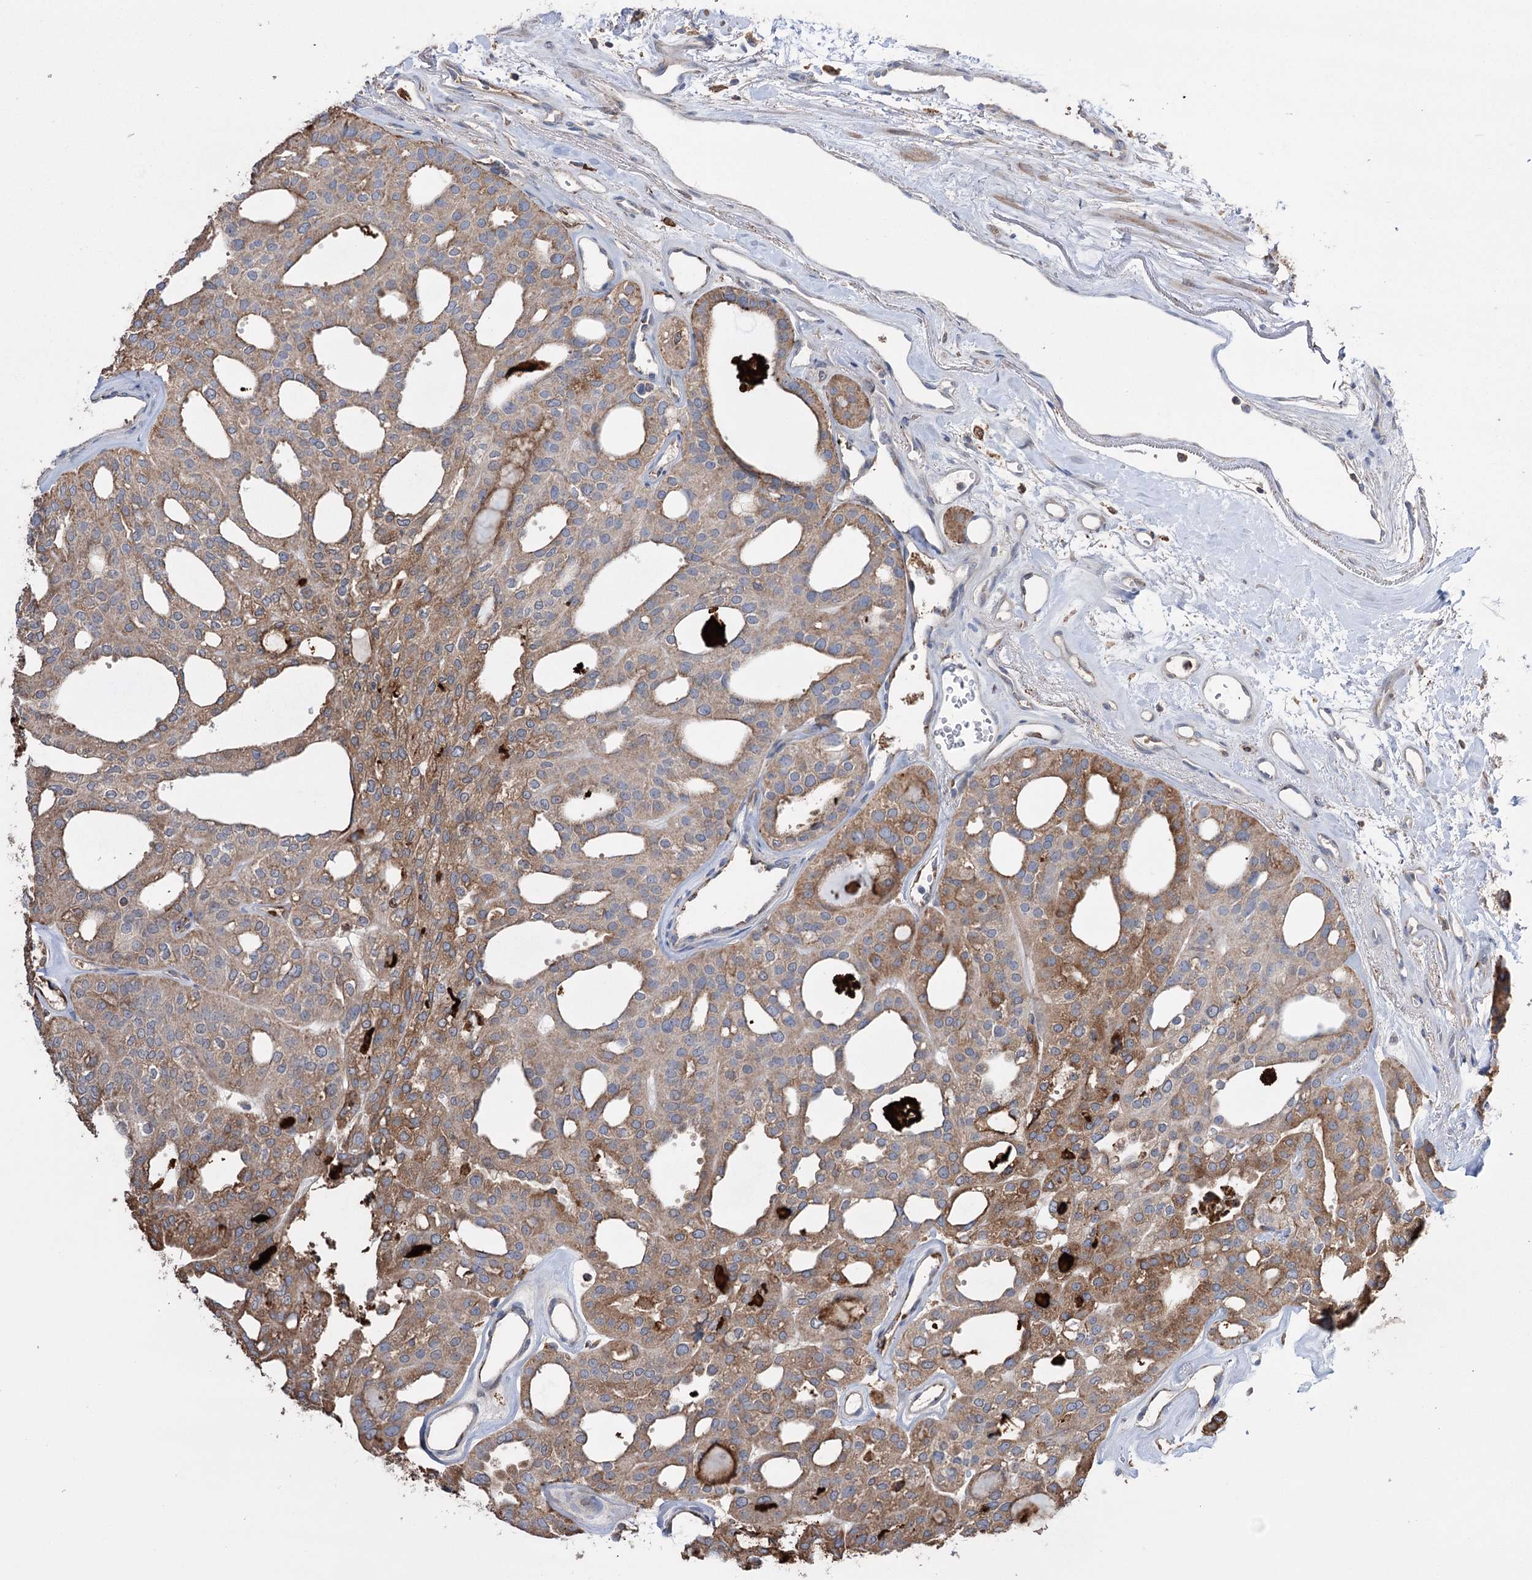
{"staining": {"intensity": "moderate", "quantity": "25%-75%", "location": "cytoplasmic/membranous"}, "tissue": "thyroid cancer", "cell_type": "Tumor cells", "image_type": "cancer", "snomed": [{"axis": "morphology", "description": "Follicular adenoma carcinoma, NOS"}, {"axis": "topography", "description": "Thyroid gland"}], "caption": "A medium amount of moderate cytoplasmic/membranous staining is appreciated in approximately 25%-75% of tumor cells in follicular adenoma carcinoma (thyroid) tissue.", "gene": "TRIM71", "patient": {"sex": "male", "age": 75}}